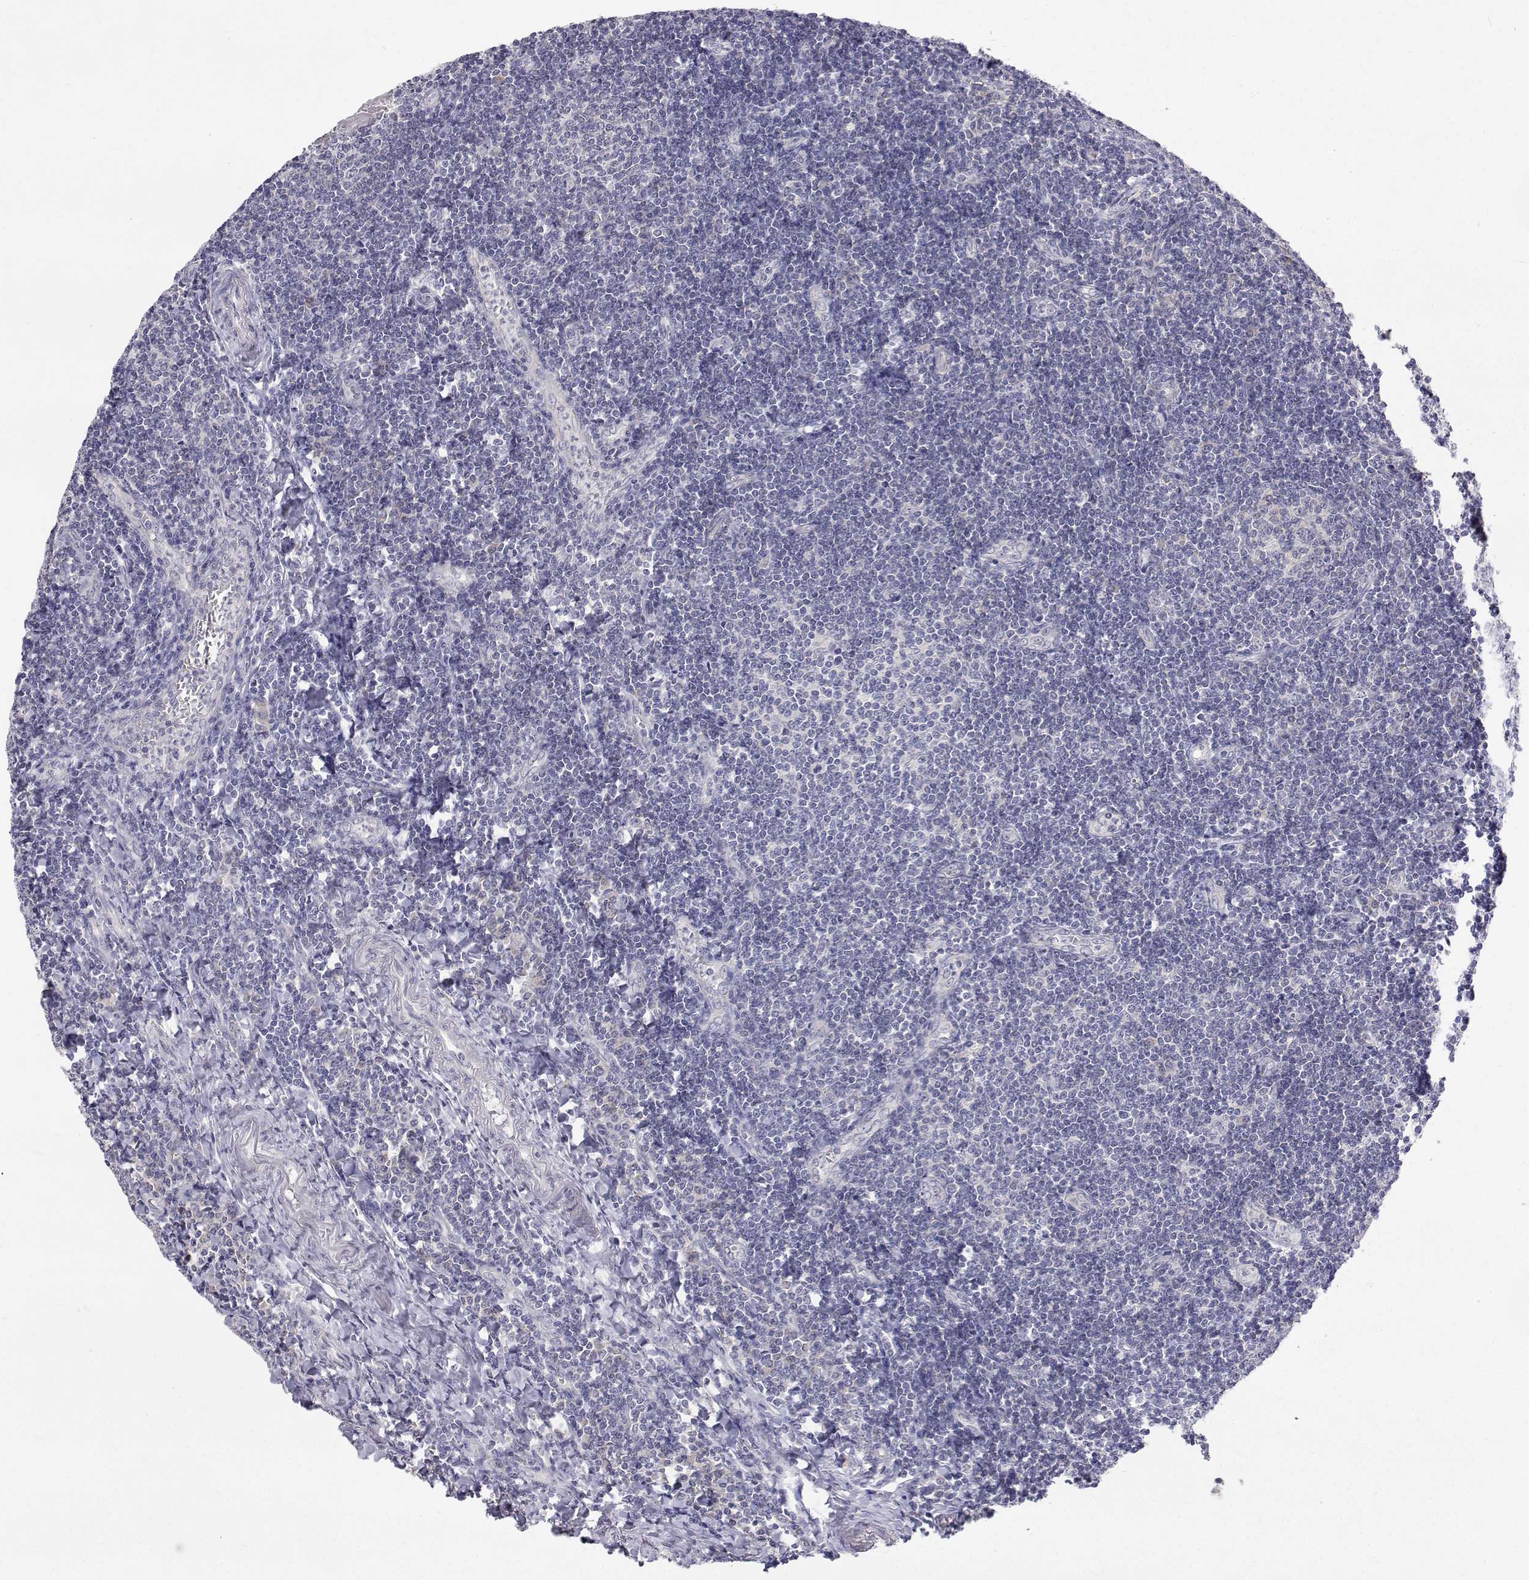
{"staining": {"intensity": "negative", "quantity": "none", "location": "none"}, "tissue": "tonsil", "cell_type": "Germinal center cells", "image_type": "normal", "snomed": [{"axis": "morphology", "description": "Normal tissue, NOS"}, {"axis": "morphology", "description": "Inflammation, NOS"}, {"axis": "topography", "description": "Tonsil"}], "caption": "Immunohistochemical staining of unremarkable human tonsil displays no significant expression in germinal center cells. (DAB IHC, high magnification).", "gene": "TRIM60", "patient": {"sex": "female", "age": 31}}